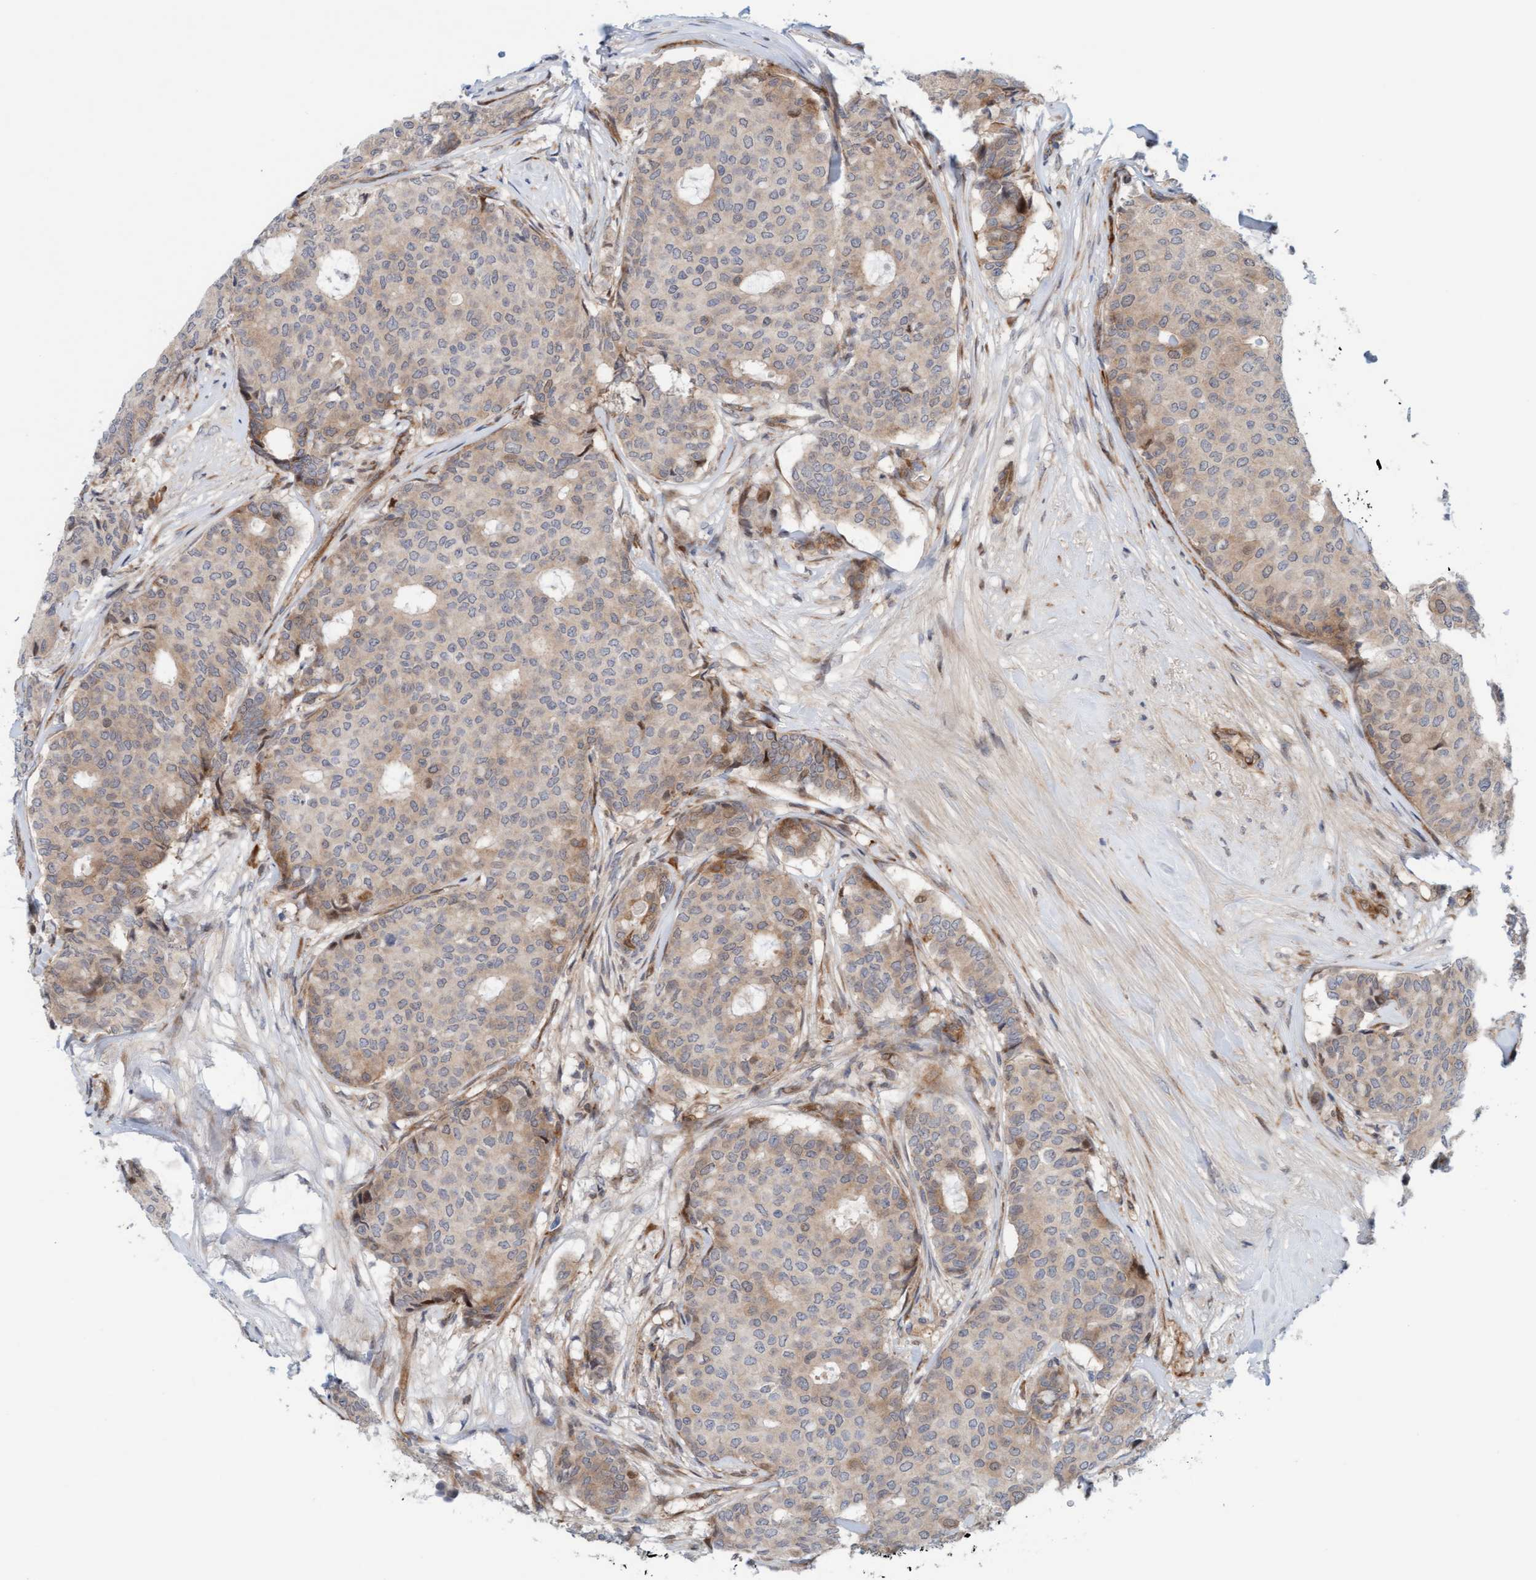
{"staining": {"intensity": "weak", "quantity": "<25%", "location": "cytoplasmic/membranous"}, "tissue": "breast cancer", "cell_type": "Tumor cells", "image_type": "cancer", "snomed": [{"axis": "morphology", "description": "Duct carcinoma"}, {"axis": "topography", "description": "Breast"}], "caption": "DAB immunohistochemical staining of breast cancer (intraductal carcinoma) exhibits no significant staining in tumor cells.", "gene": "EIF4EBP1", "patient": {"sex": "female", "age": 75}}